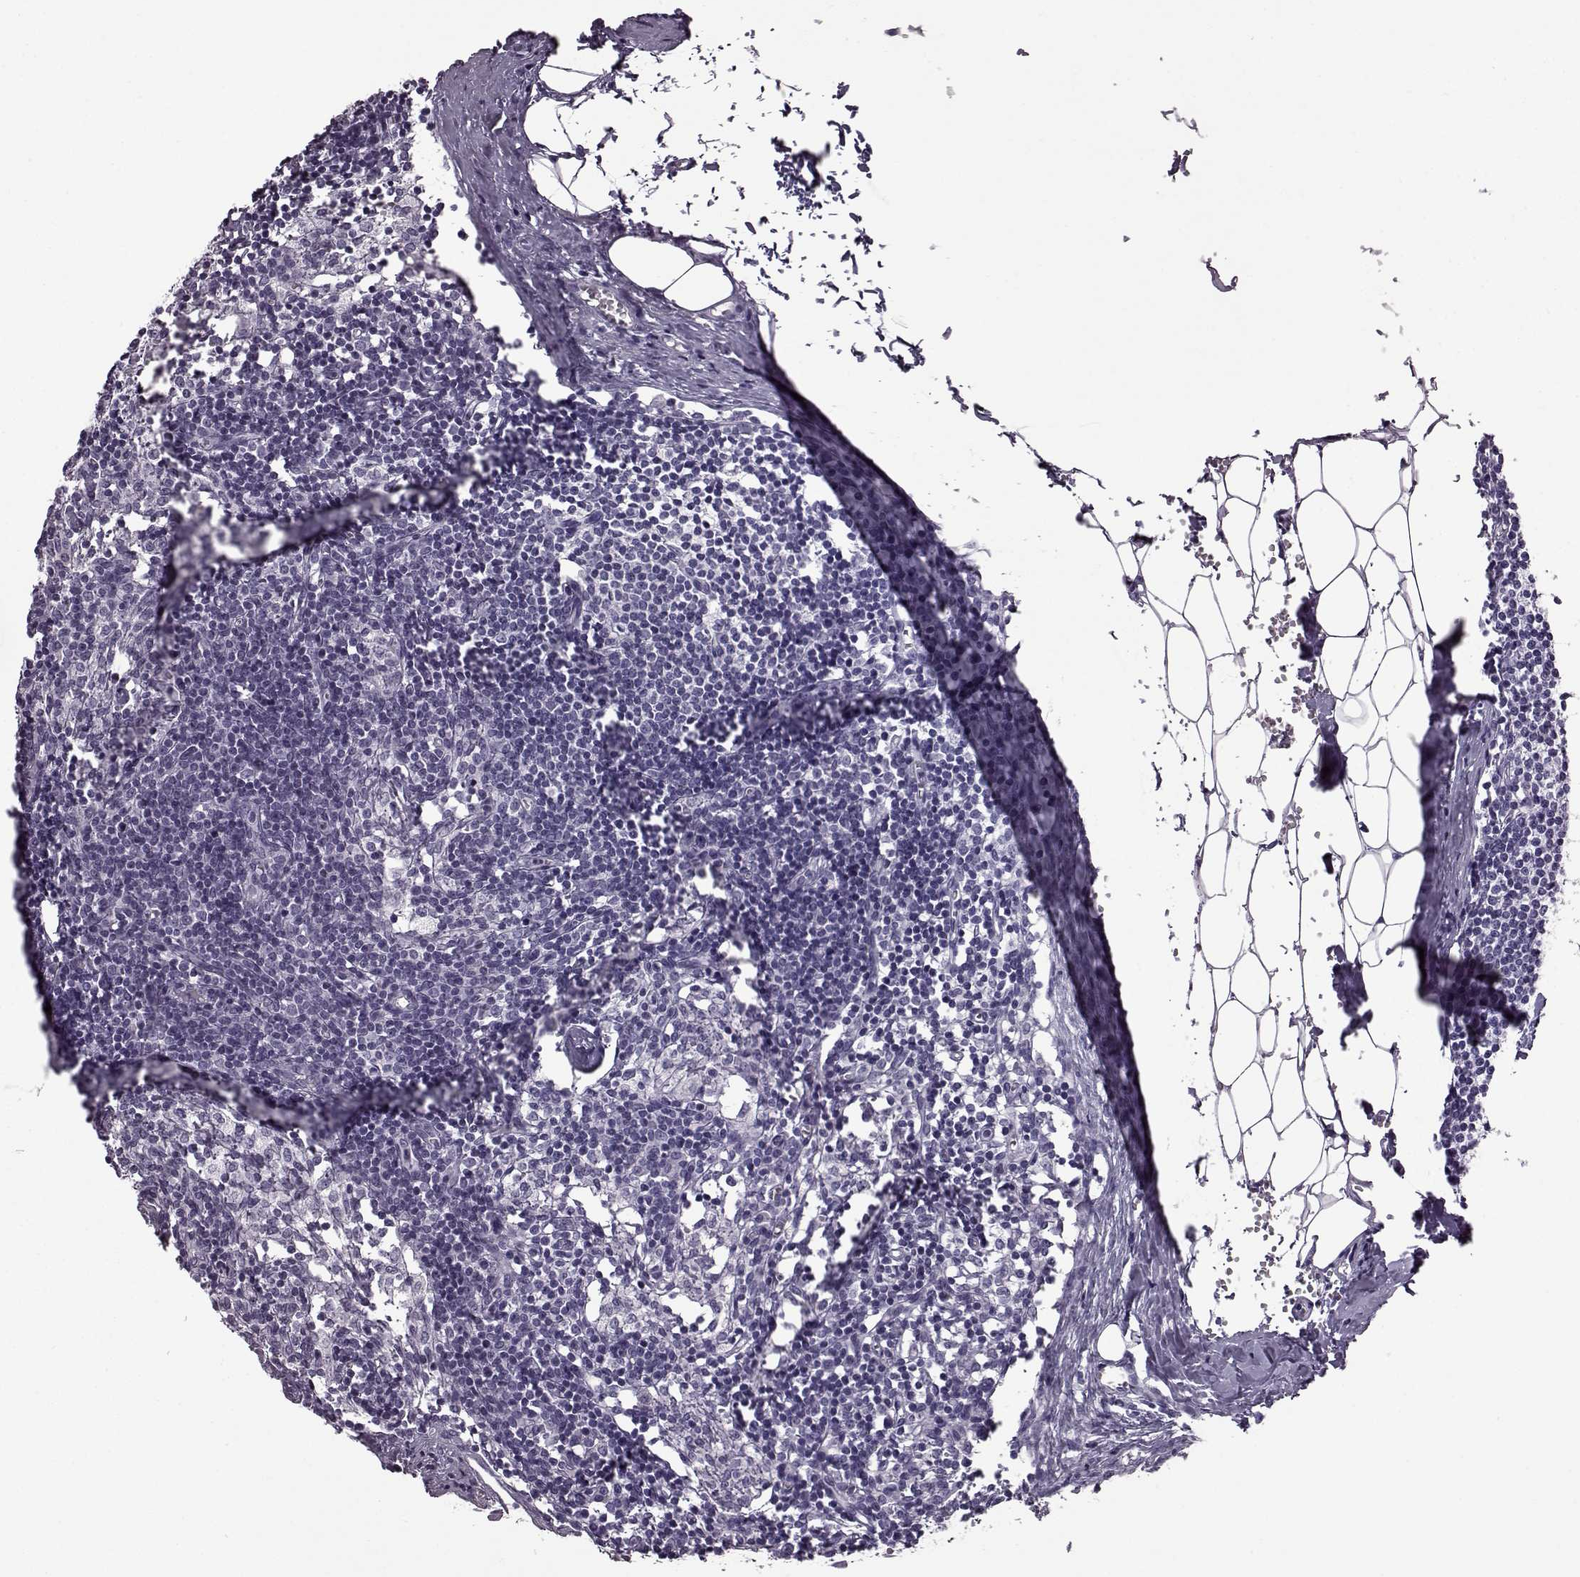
{"staining": {"intensity": "negative", "quantity": "none", "location": "none"}, "tissue": "lymph node", "cell_type": "Germinal center cells", "image_type": "normal", "snomed": [{"axis": "morphology", "description": "Normal tissue, NOS"}, {"axis": "topography", "description": "Lymph node"}], "caption": "Histopathology image shows no significant protein staining in germinal center cells of unremarkable lymph node. (Brightfield microscopy of DAB immunohistochemistry (IHC) at high magnification).", "gene": "SLC28A2", "patient": {"sex": "female", "age": 52}}